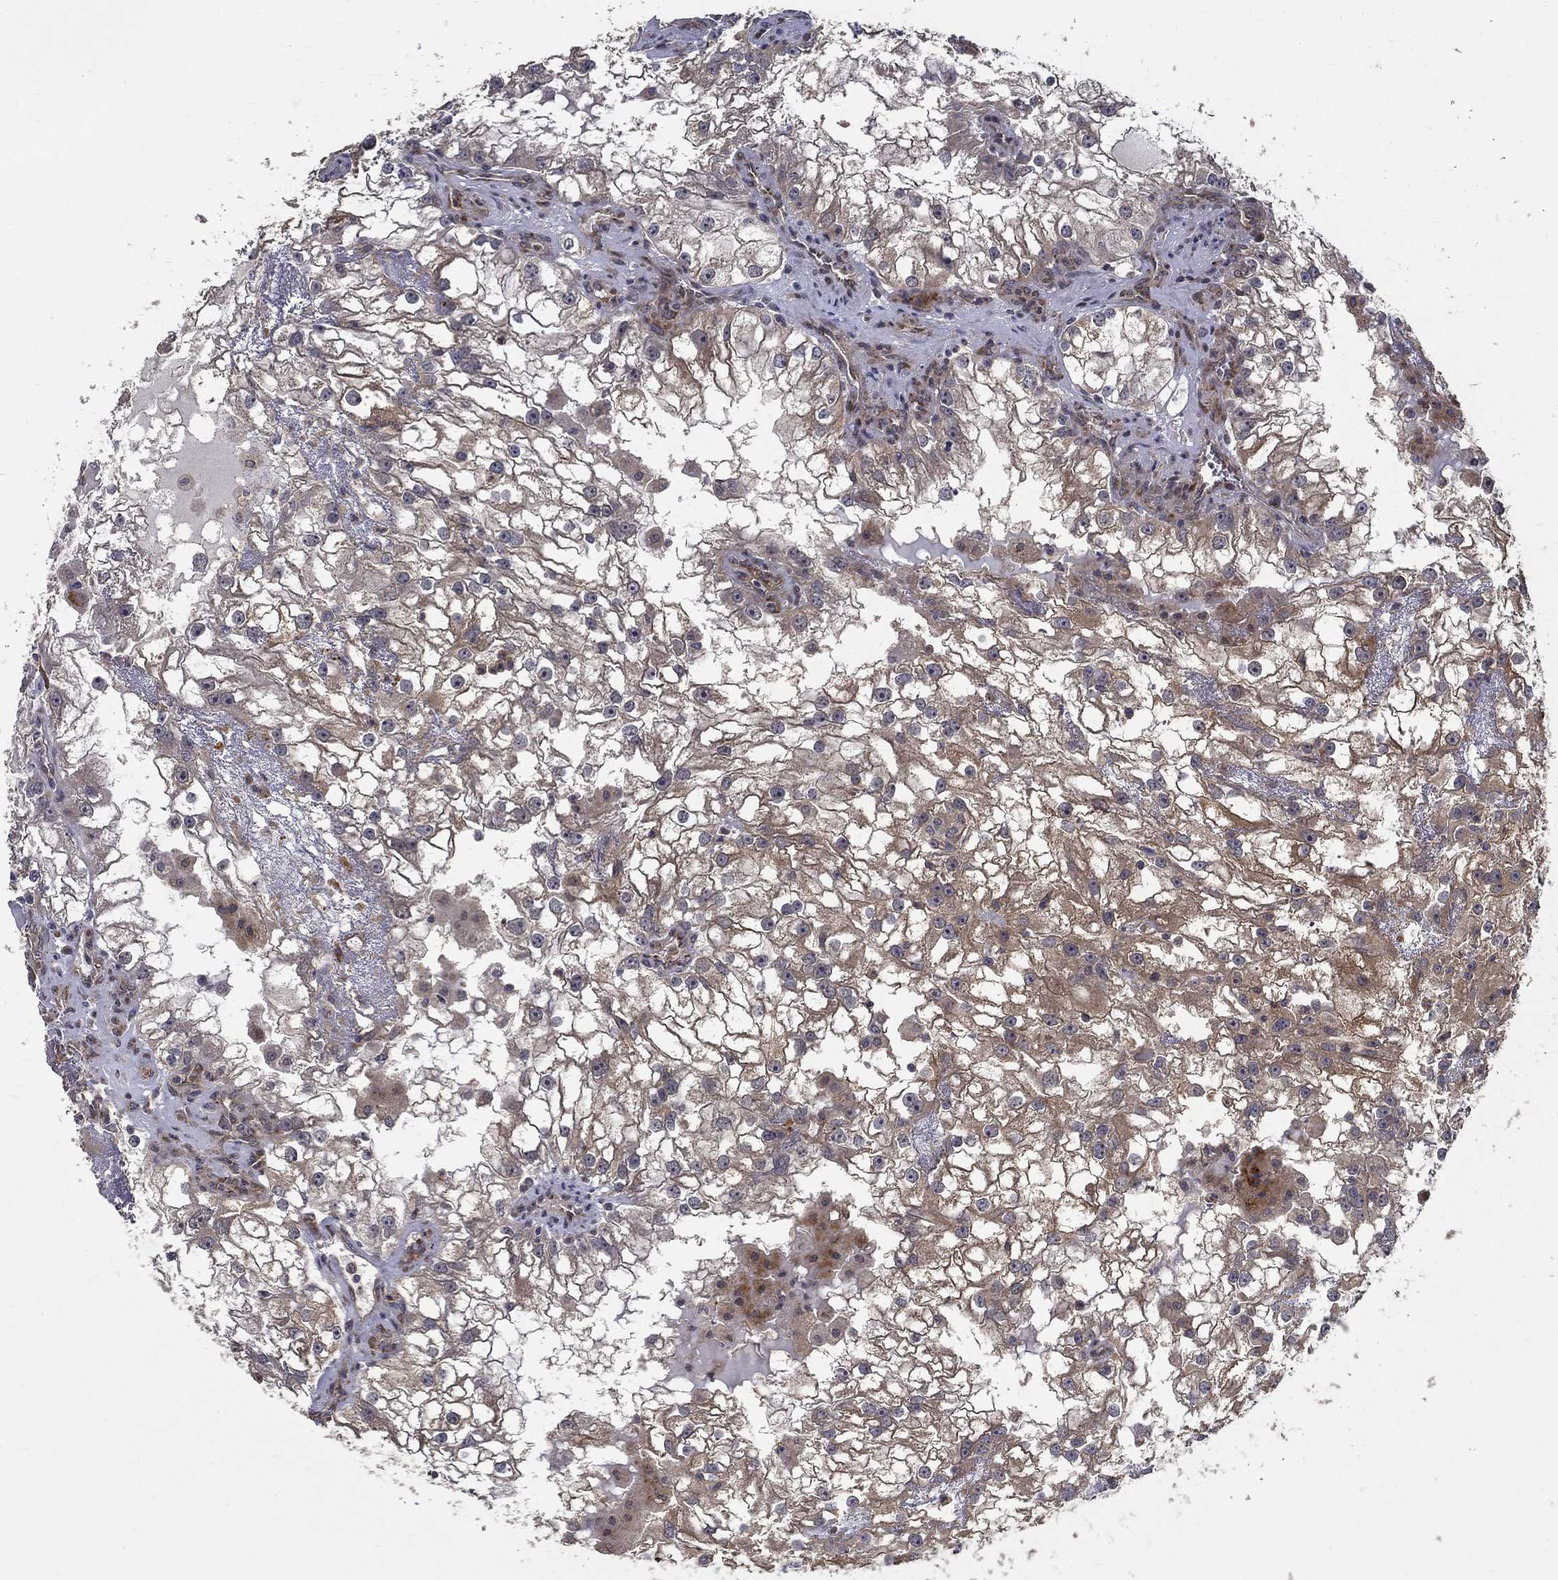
{"staining": {"intensity": "weak", "quantity": "25%-75%", "location": "cytoplasmic/membranous"}, "tissue": "renal cancer", "cell_type": "Tumor cells", "image_type": "cancer", "snomed": [{"axis": "morphology", "description": "Adenocarcinoma, NOS"}, {"axis": "topography", "description": "Kidney"}], "caption": "Protein positivity by immunohistochemistry displays weak cytoplasmic/membranous positivity in about 25%-75% of tumor cells in adenocarcinoma (renal).", "gene": "ZNF594", "patient": {"sex": "male", "age": 59}}